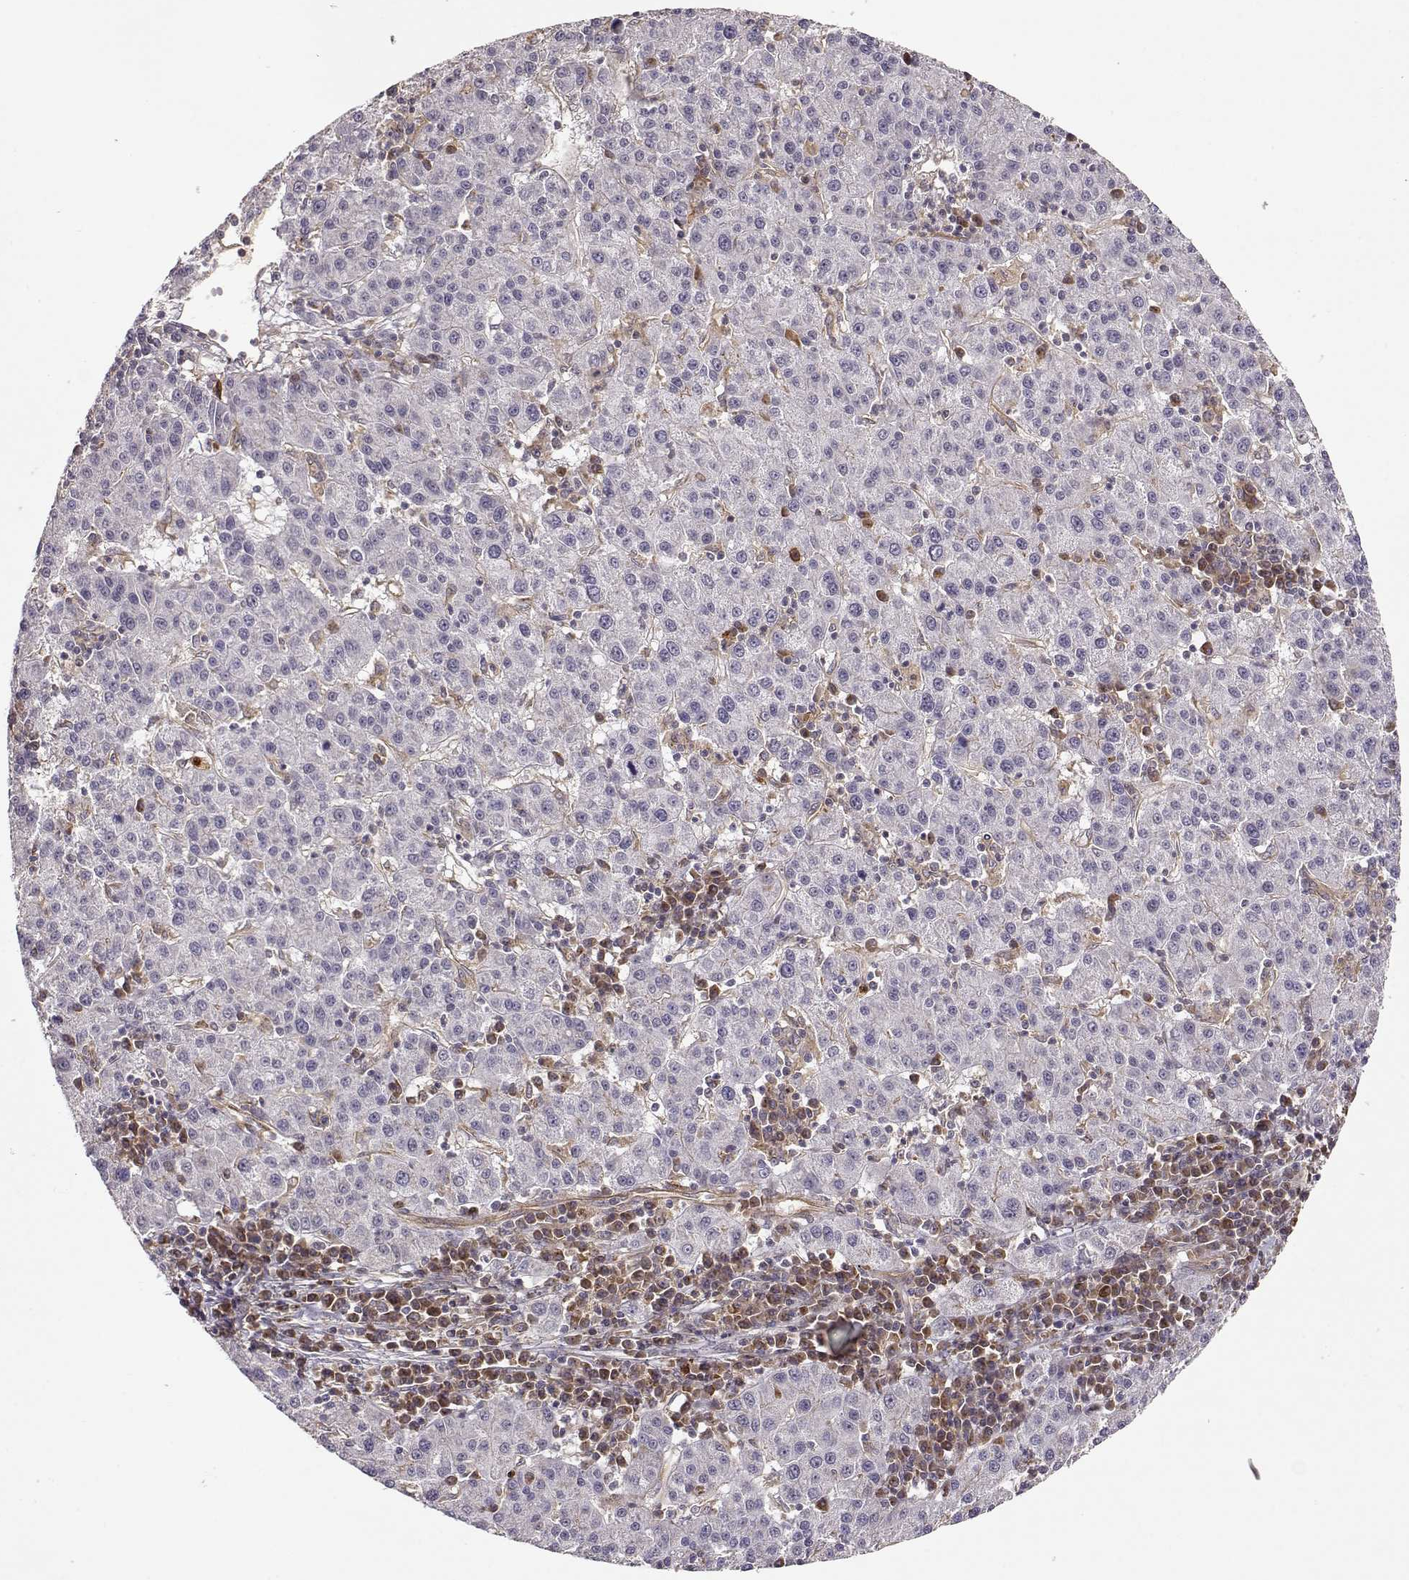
{"staining": {"intensity": "negative", "quantity": "none", "location": "none"}, "tissue": "liver cancer", "cell_type": "Tumor cells", "image_type": "cancer", "snomed": [{"axis": "morphology", "description": "Carcinoma, Hepatocellular, NOS"}, {"axis": "topography", "description": "Liver"}], "caption": "Histopathology image shows no significant protein staining in tumor cells of liver cancer.", "gene": "ARHGEF2", "patient": {"sex": "female", "age": 60}}